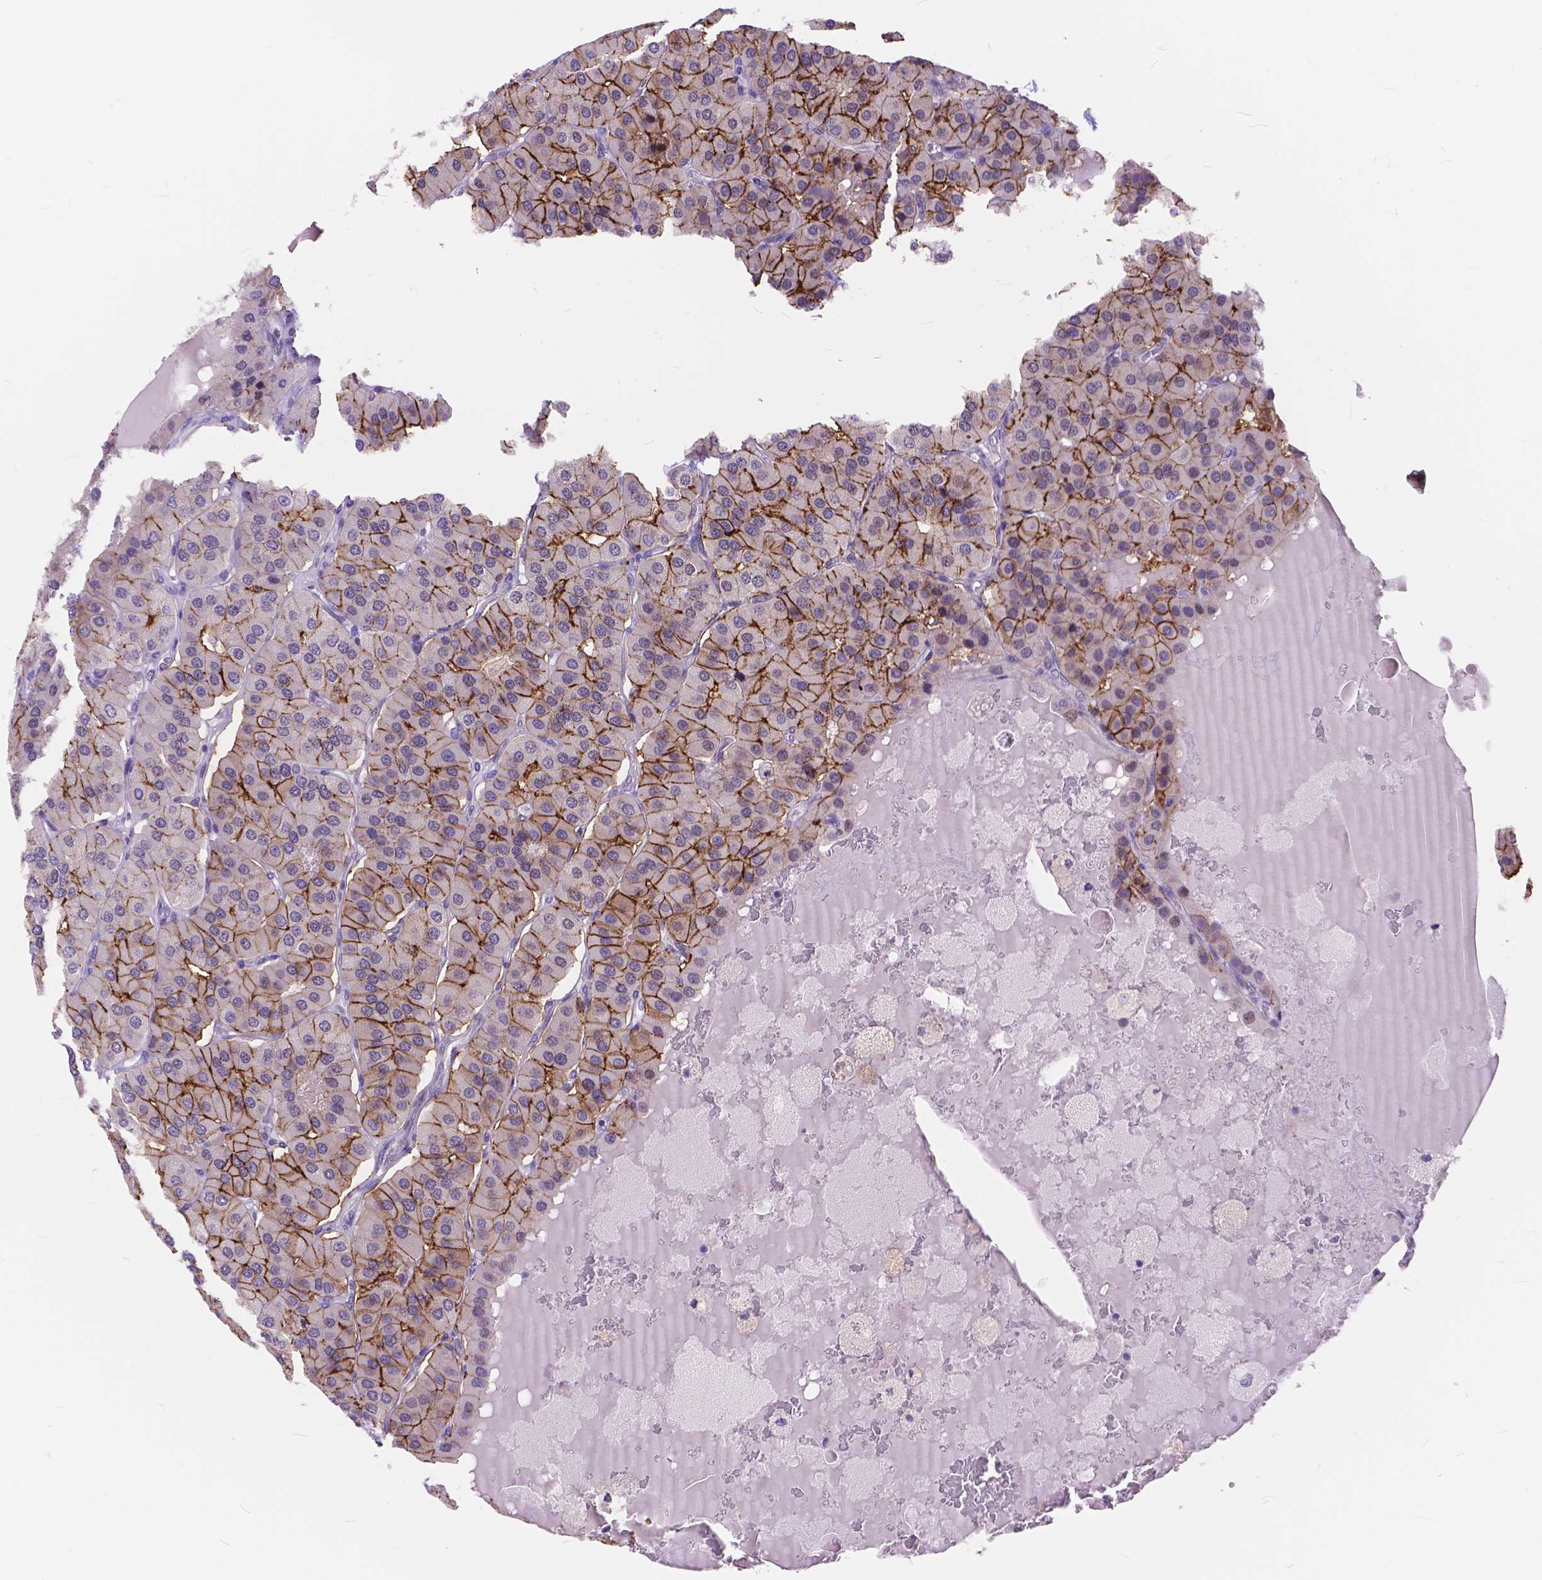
{"staining": {"intensity": "strong", "quantity": ">75%", "location": "cytoplasmic/membranous"}, "tissue": "parathyroid gland", "cell_type": "Glandular cells", "image_type": "normal", "snomed": [{"axis": "morphology", "description": "Normal tissue, NOS"}, {"axis": "morphology", "description": "Adenoma, NOS"}, {"axis": "topography", "description": "Parathyroid gland"}], "caption": "The immunohistochemical stain labels strong cytoplasmic/membranous staining in glandular cells of benign parathyroid gland.", "gene": "MAN2C1", "patient": {"sex": "female", "age": 86}}